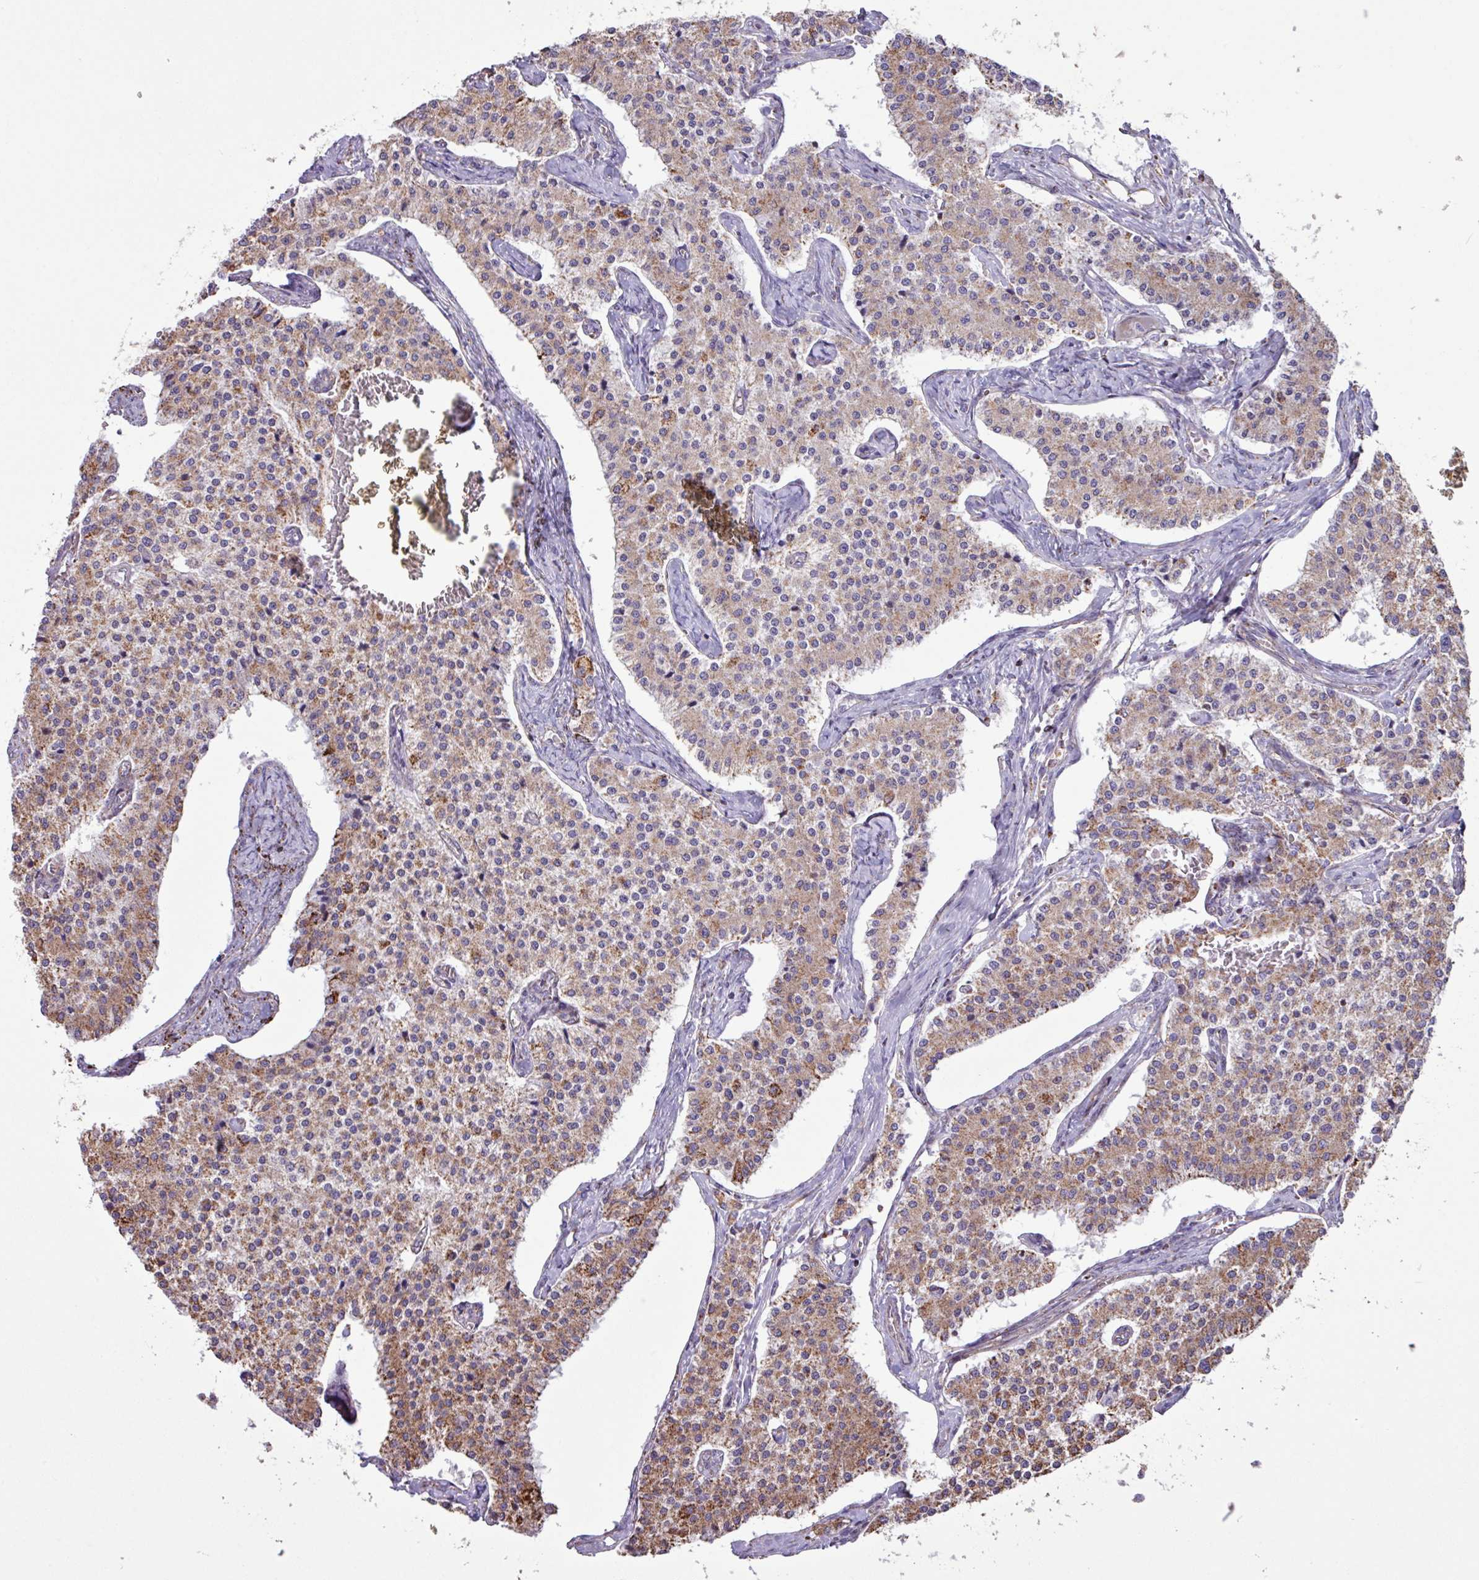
{"staining": {"intensity": "moderate", "quantity": "25%-75%", "location": "cytoplasmic/membranous"}, "tissue": "carcinoid", "cell_type": "Tumor cells", "image_type": "cancer", "snomed": [{"axis": "morphology", "description": "Carcinoid, malignant, NOS"}, {"axis": "topography", "description": "Colon"}], "caption": "Immunohistochemistry (IHC) (DAB (3,3'-diaminobenzidine)) staining of human carcinoid (malignant) shows moderate cytoplasmic/membranous protein expression in about 25%-75% of tumor cells.", "gene": "RTL3", "patient": {"sex": "female", "age": 52}}